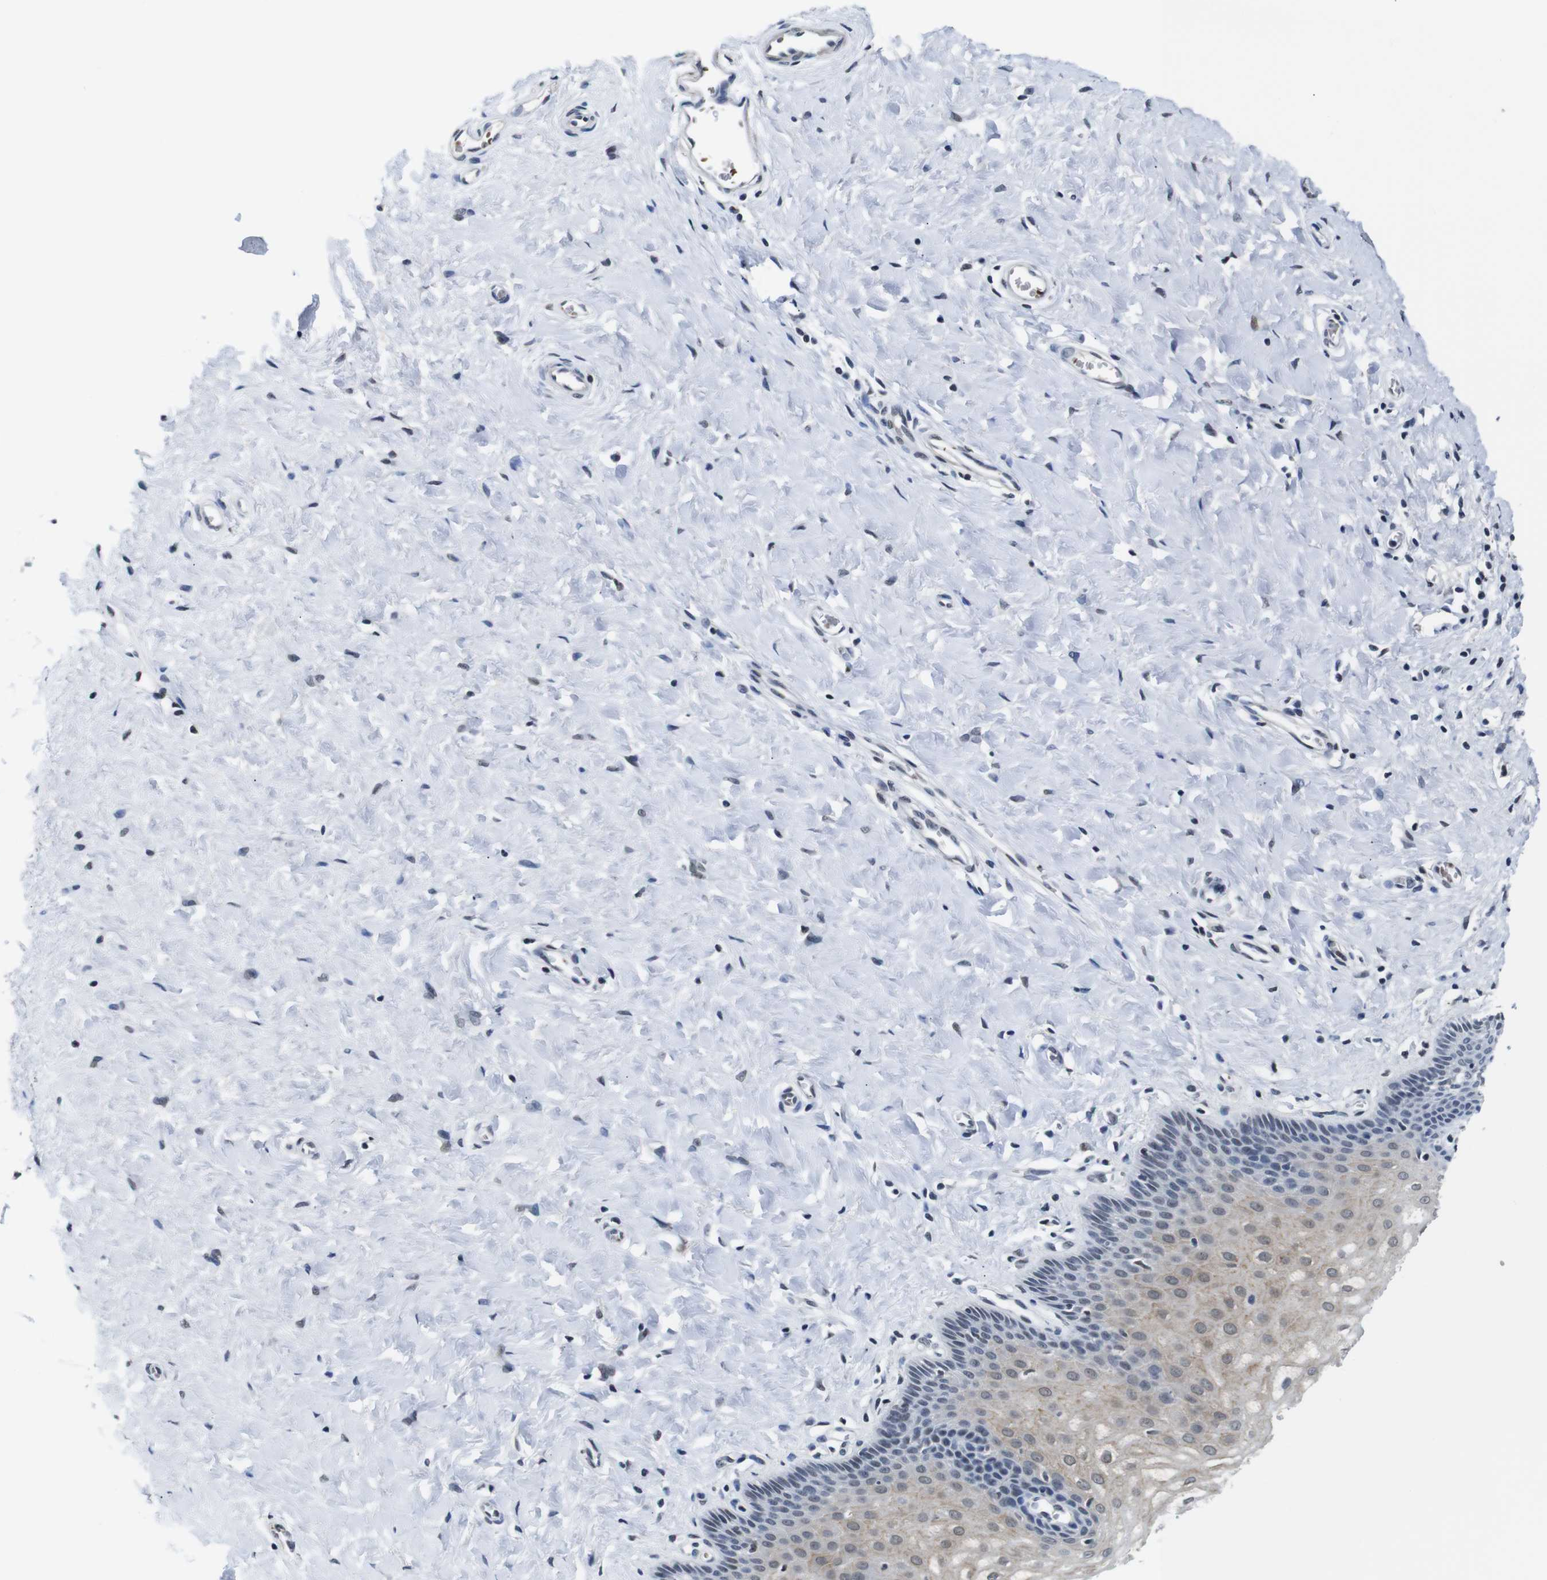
{"staining": {"intensity": "moderate", "quantity": "25%-75%", "location": "nuclear"}, "tissue": "cervix", "cell_type": "Glandular cells", "image_type": "normal", "snomed": [{"axis": "morphology", "description": "Normal tissue, NOS"}, {"axis": "topography", "description": "Cervix"}], "caption": "Immunohistochemical staining of normal cervix shows medium levels of moderate nuclear staining in about 25%-75% of glandular cells.", "gene": "ILDR2", "patient": {"sex": "female", "age": 55}}